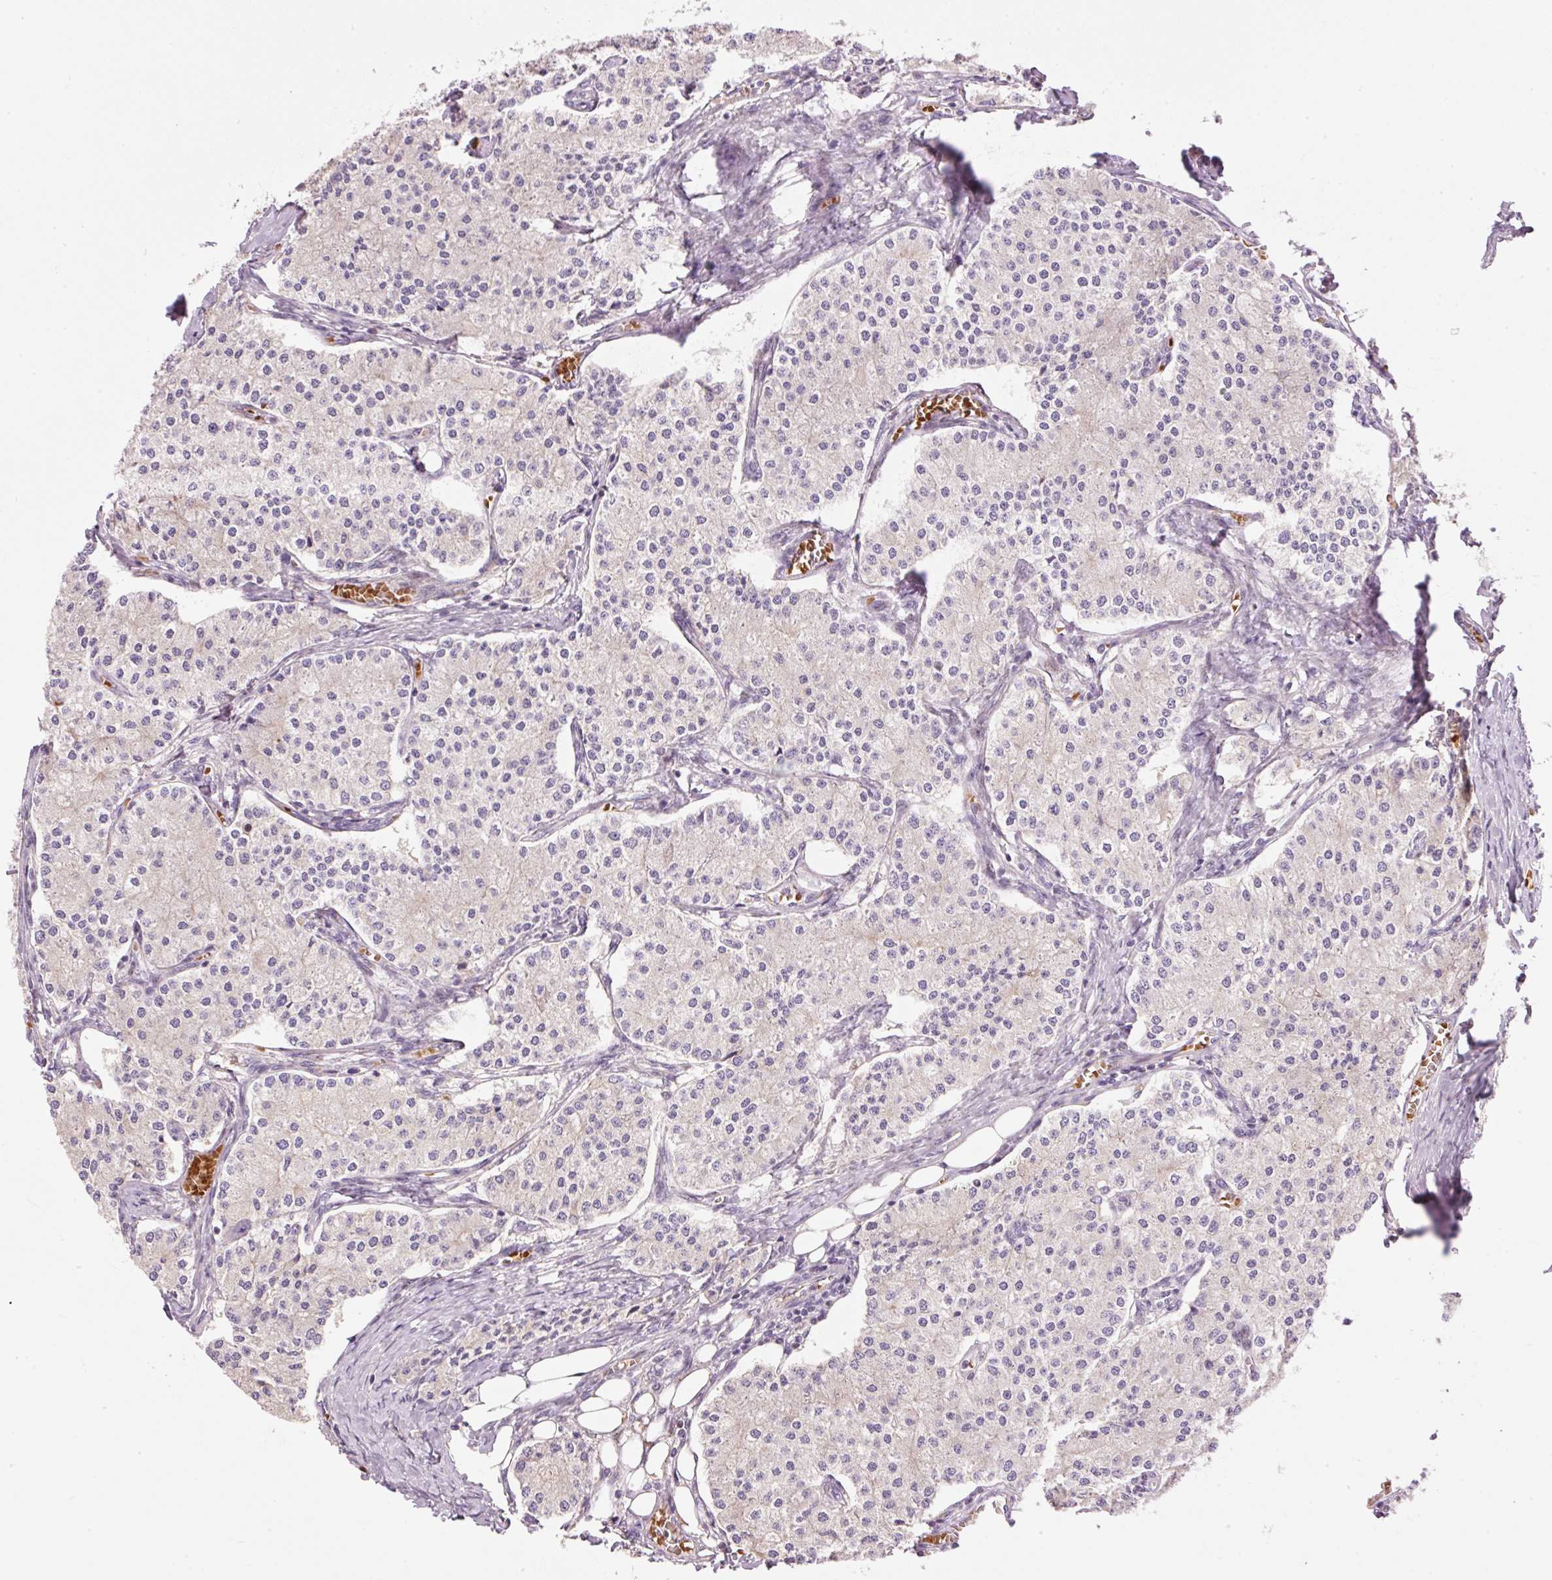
{"staining": {"intensity": "negative", "quantity": "none", "location": "none"}, "tissue": "carcinoid", "cell_type": "Tumor cells", "image_type": "cancer", "snomed": [{"axis": "morphology", "description": "Carcinoid, malignant, NOS"}, {"axis": "topography", "description": "Colon"}], "caption": "Malignant carcinoid was stained to show a protein in brown. There is no significant expression in tumor cells.", "gene": "CMTM8", "patient": {"sex": "female", "age": 52}}